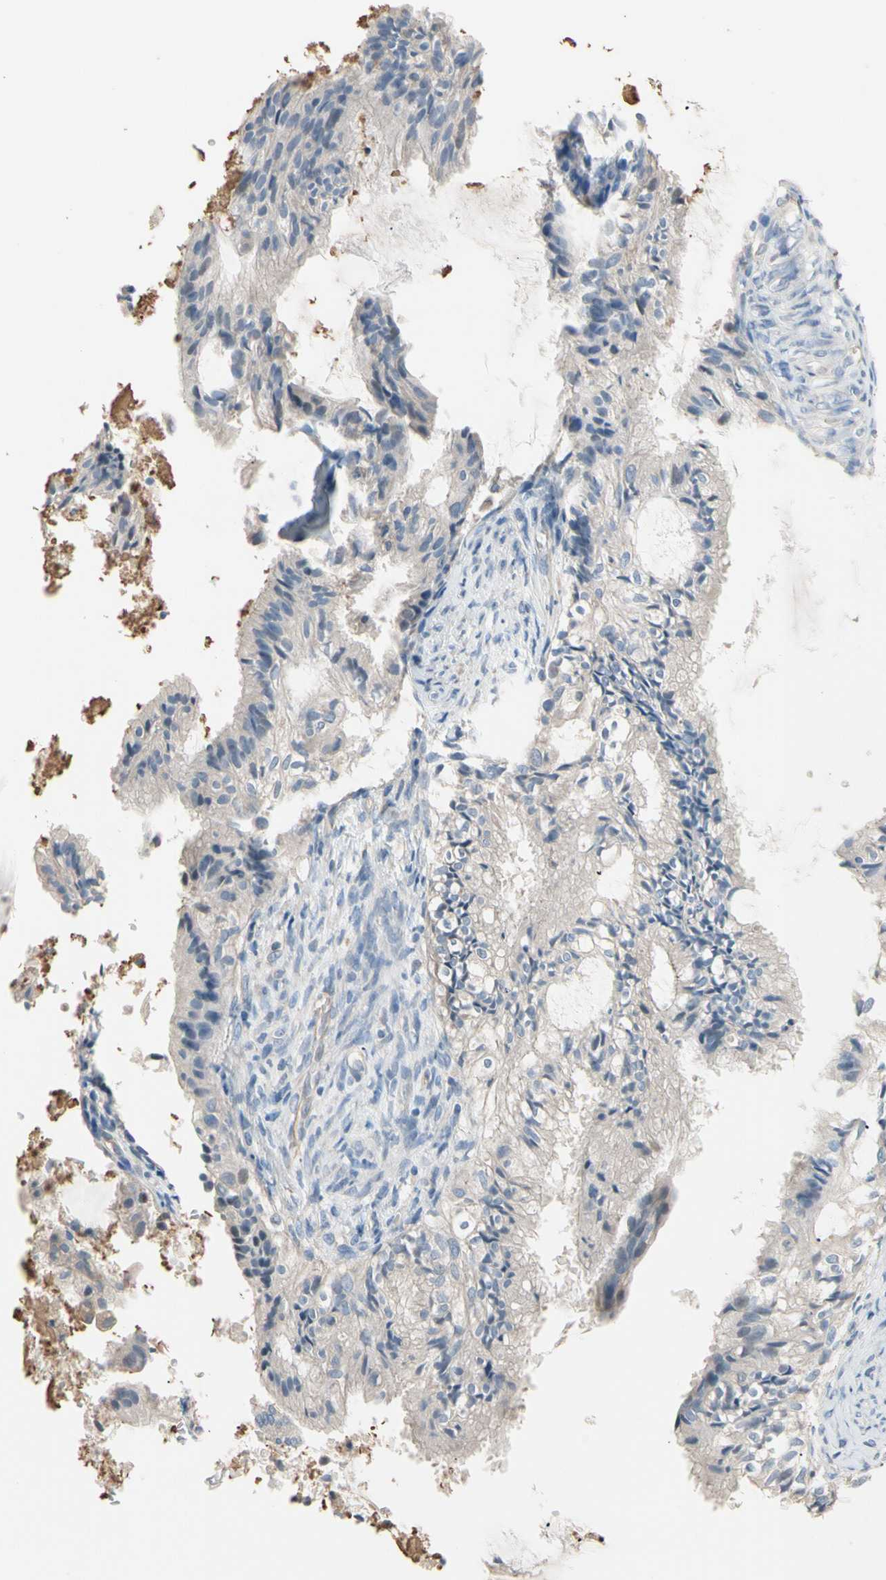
{"staining": {"intensity": "negative", "quantity": "none", "location": "none"}, "tissue": "cervical cancer", "cell_type": "Tumor cells", "image_type": "cancer", "snomed": [{"axis": "morphology", "description": "Normal tissue, NOS"}, {"axis": "morphology", "description": "Adenocarcinoma, NOS"}, {"axis": "topography", "description": "Cervix"}, {"axis": "topography", "description": "Endometrium"}], "caption": "Immunohistochemical staining of cervical cancer (adenocarcinoma) shows no significant positivity in tumor cells.", "gene": "BBOX1", "patient": {"sex": "female", "age": 86}}